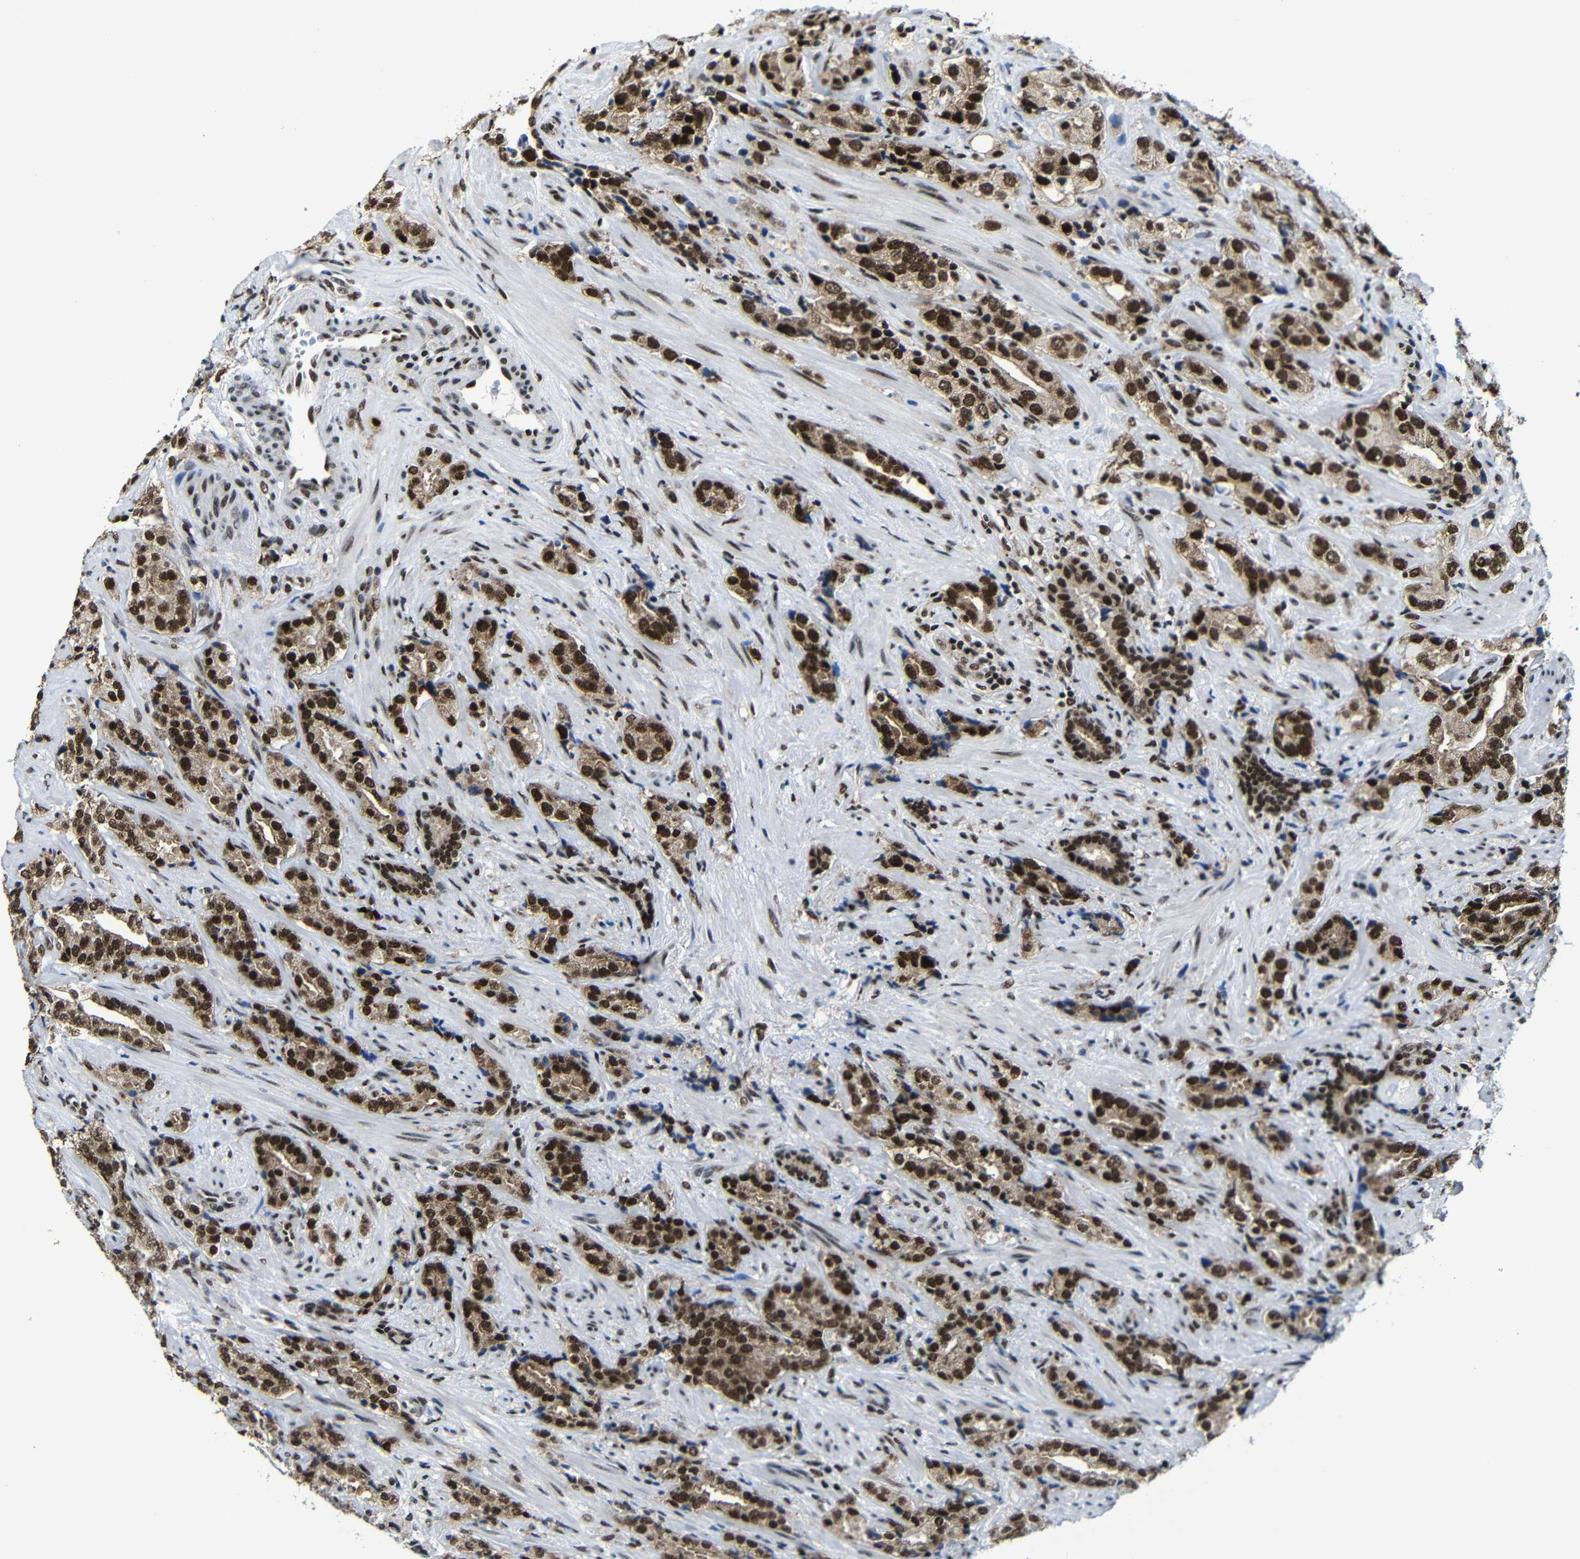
{"staining": {"intensity": "strong", "quantity": ">75%", "location": "nuclear"}, "tissue": "prostate cancer", "cell_type": "Tumor cells", "image_type": "cancer", "snomed": [{"axis": "morphology", "description": "Adenocarcinoma, High grade"}, {"axis": "topography", "description": "Prostate"}], "caption": "IHC of prostate adenocarcinoma (high-grade) reveals high levels of strong nuclear staining in approximately >75% of tumor cells.", "gene": "PTBP1", "patient": {"sex": "male", "age": 71}}